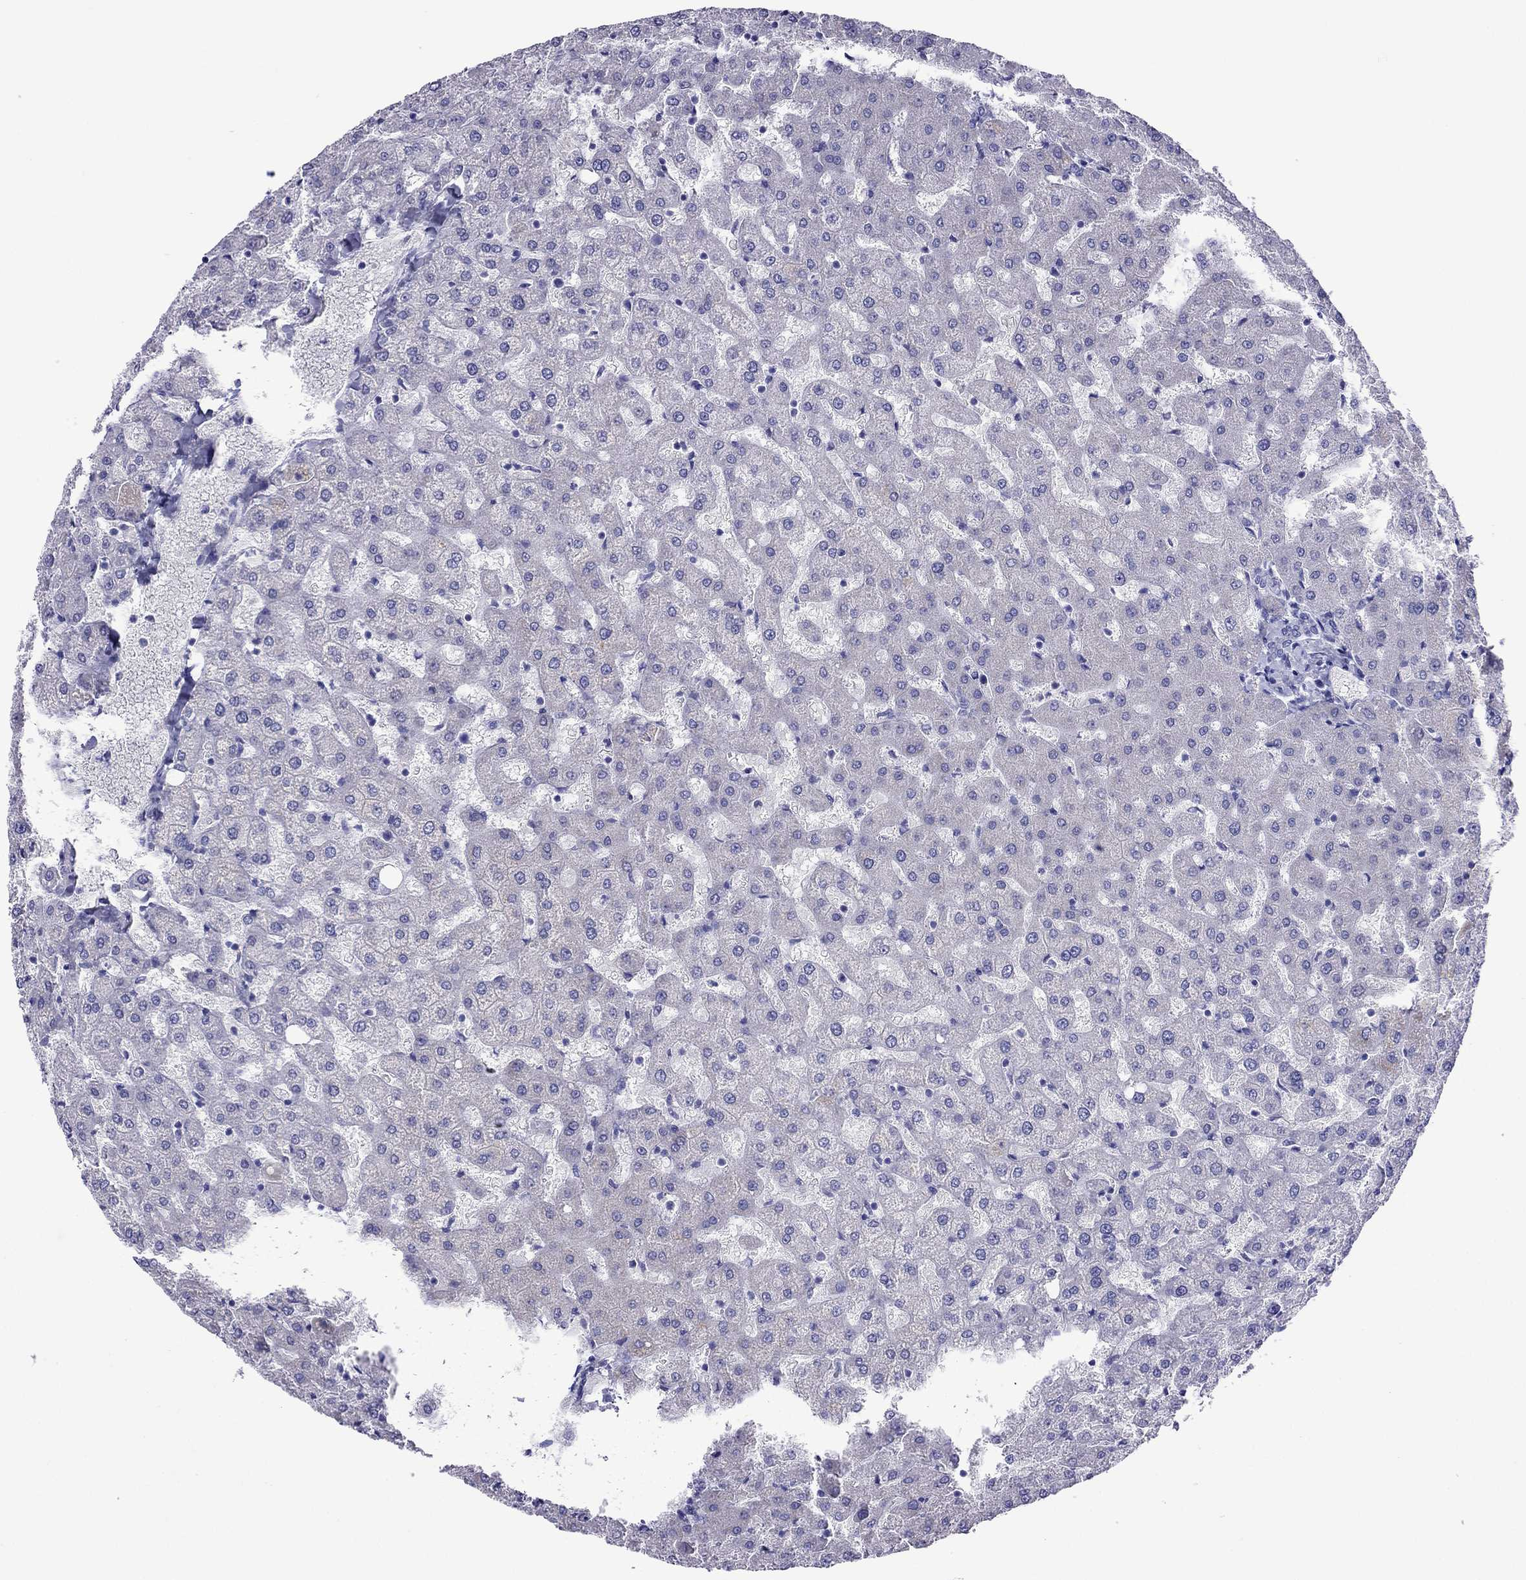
{"staining": {"intensity": "negative", "quantity": "none", "location": "none"}, "tissue": "liver", "cell_type": "Cholangiocytes", "image_type": "normal", "snomed": [{"axis": "morphology", "description": "Normal tissue, NOS"}, {"axis": "topography", "description": "Liver"}], "caption": "The histopathology image shows no significant staining in cholangiocytes of liver. (Brightfield microscopy of DAB IHC at high magnification).", "gene": "PCDHA6", "patient": {"sex": "female", "age": 50}}